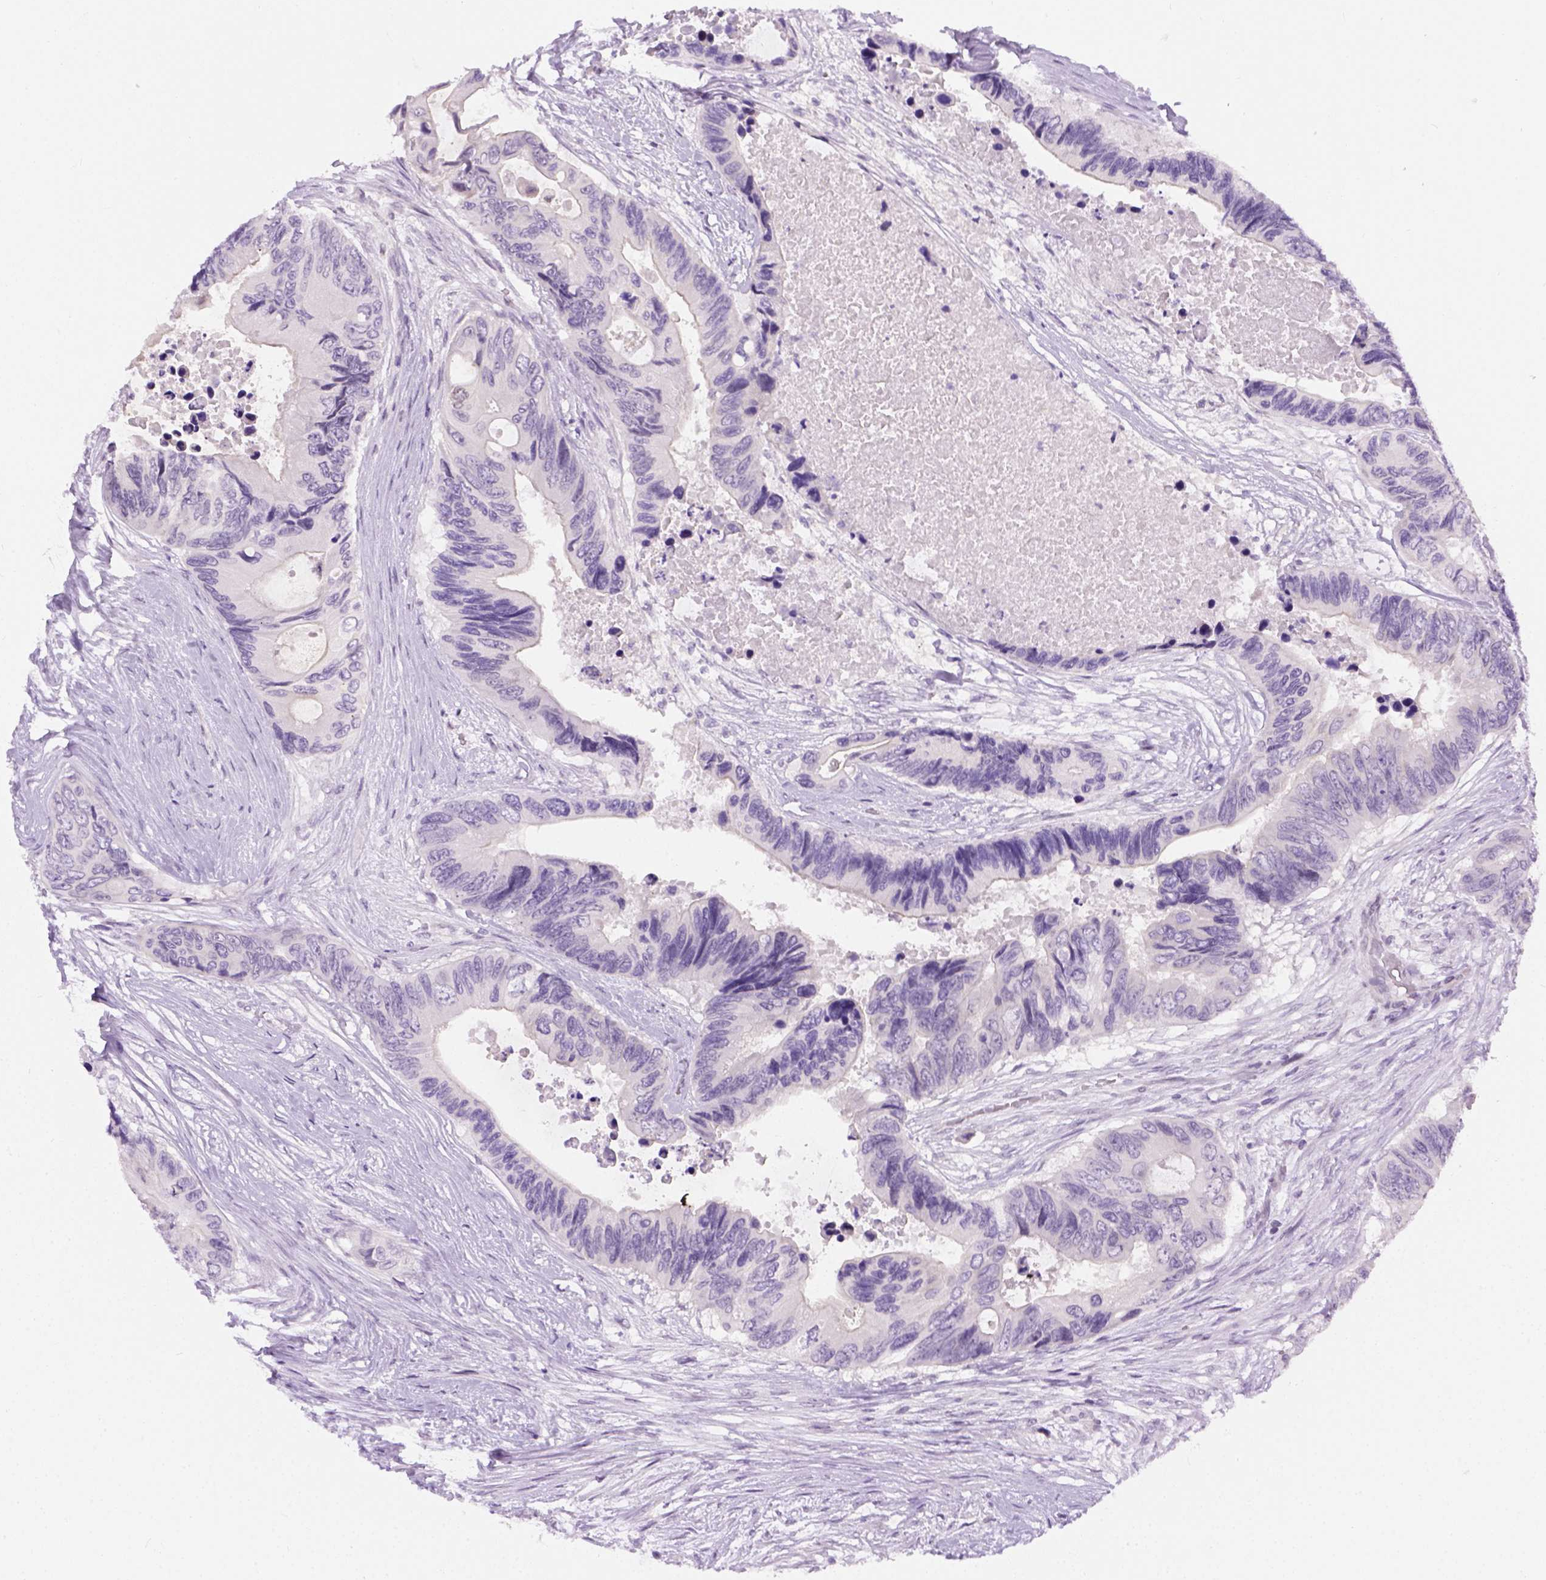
{"staining": {"intensity": "negative", "quantity": "none", "location": "none"}, "tissue": "colorectal cancer", "cell_type": "Tumor cells", "image_type": "cancer", "snomed": [{"axis": "morphology", "description": "Adenocarcinoma, NOS"}, {"axis": "topography", "description": "Rectum"}], "caption": "Tumor cells show no significant positivity in colorectal cancer (adenocarcinoma).", "gene": "FAM184B", "patient": {"sex": "male", "age": 63}}